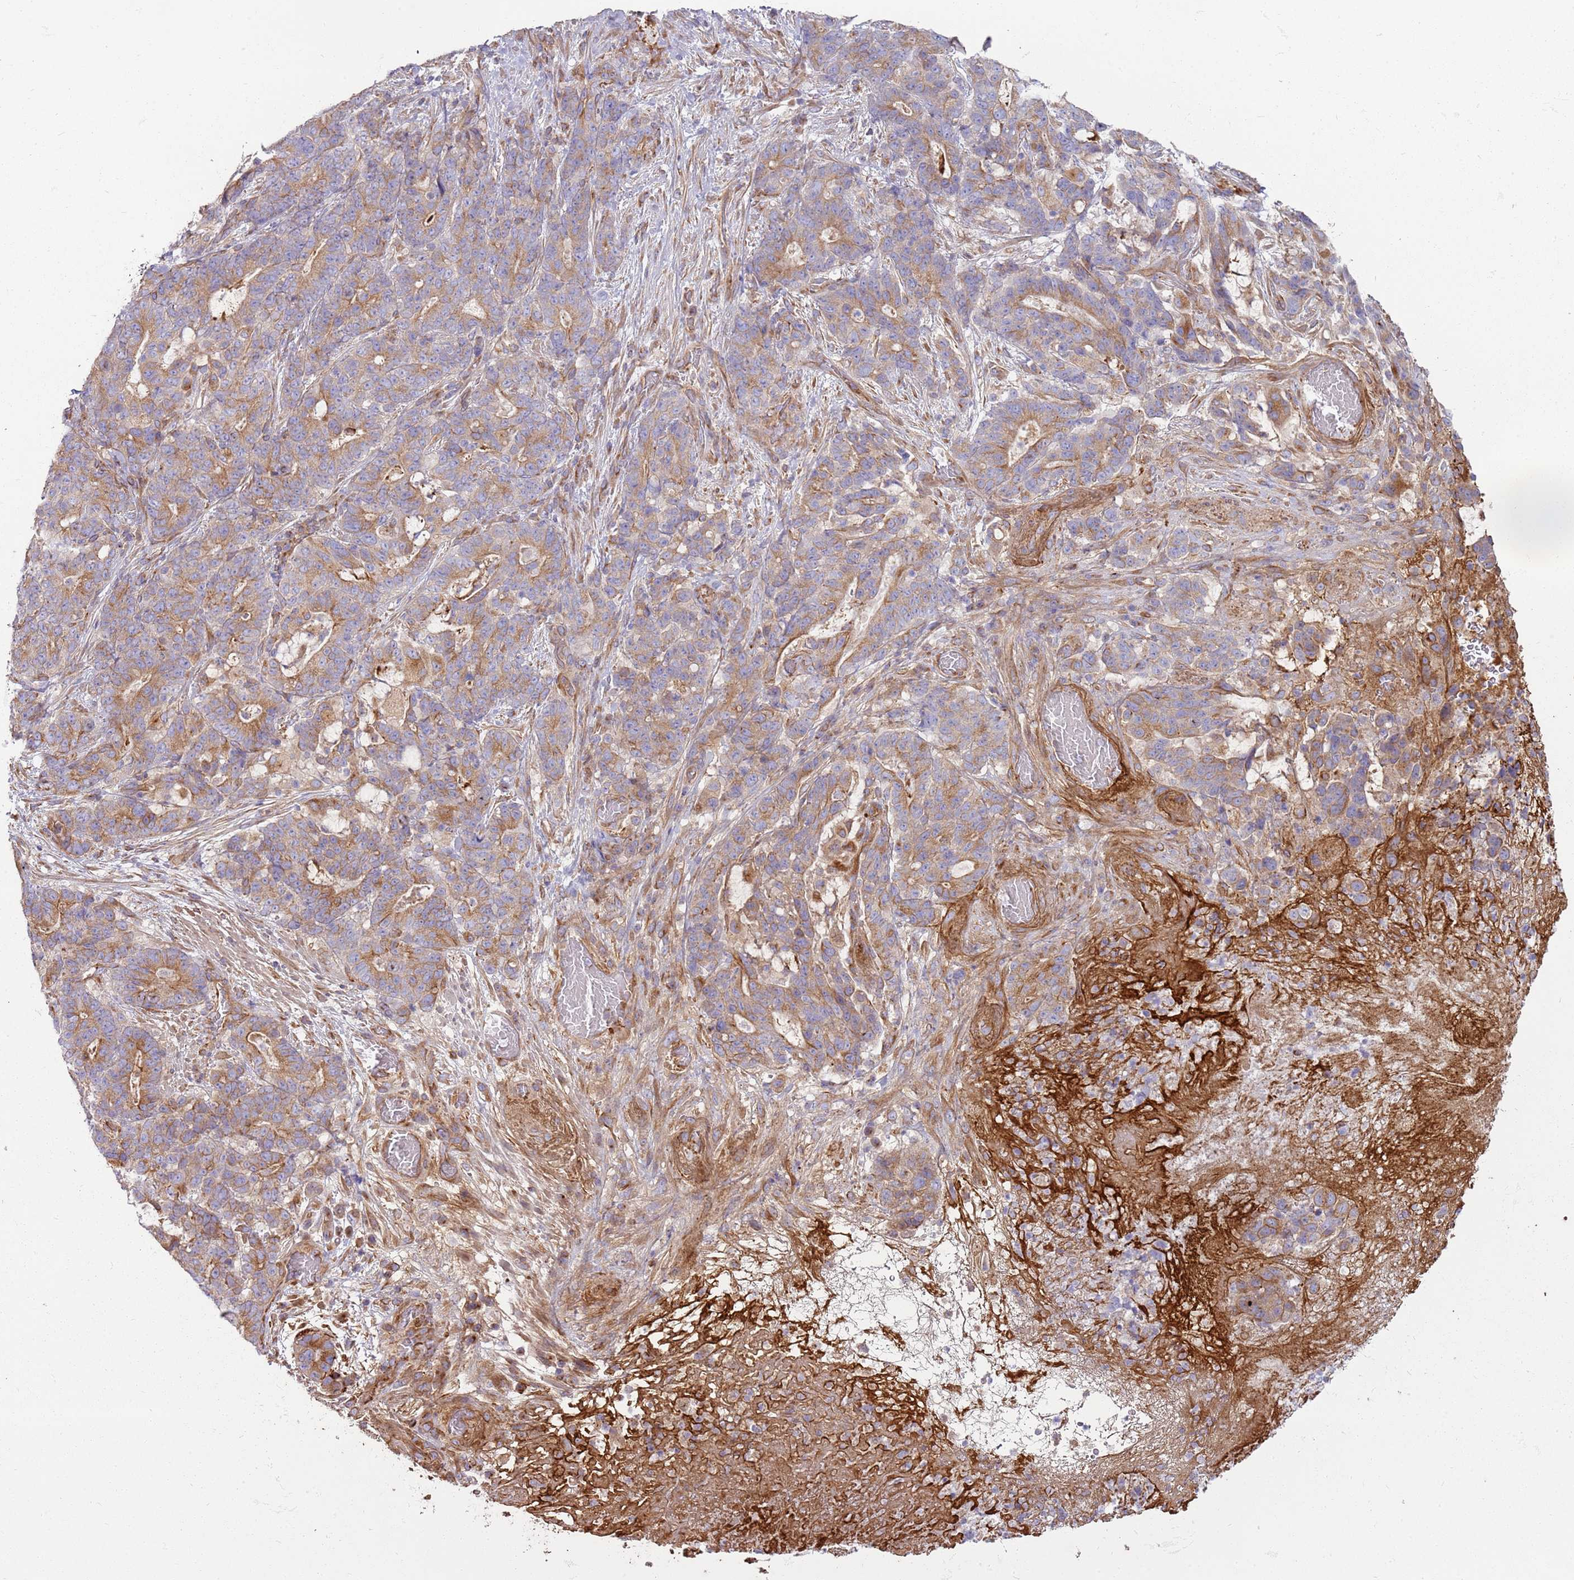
{"staining": {"intensity": "moderate", "quantity": ">75%", "location": "cytoplasmic/membranous"}, "tissue": "stomach cancer", "cell_type": "Tumor cells", "image_type": "cancer", "snomed": [{"axis": "morphology", "description": "Normal tissue, NOS"}, {"axis": "morphology", "description": "Adenocarcinoma, NOS"}, {"axis": "topography", "description": "Stomach"}], "caption": "Immunohistochemistry (DAB (3,3'-diaminobenzidine)) staining of stomach cancer (adenocarcinoma) shows moderate cytoplasmic/membranous protein positivity in approximately >75% of tumor cells.", "gene": "EMC1", "patient": {"sex": "female", "age": 64}}